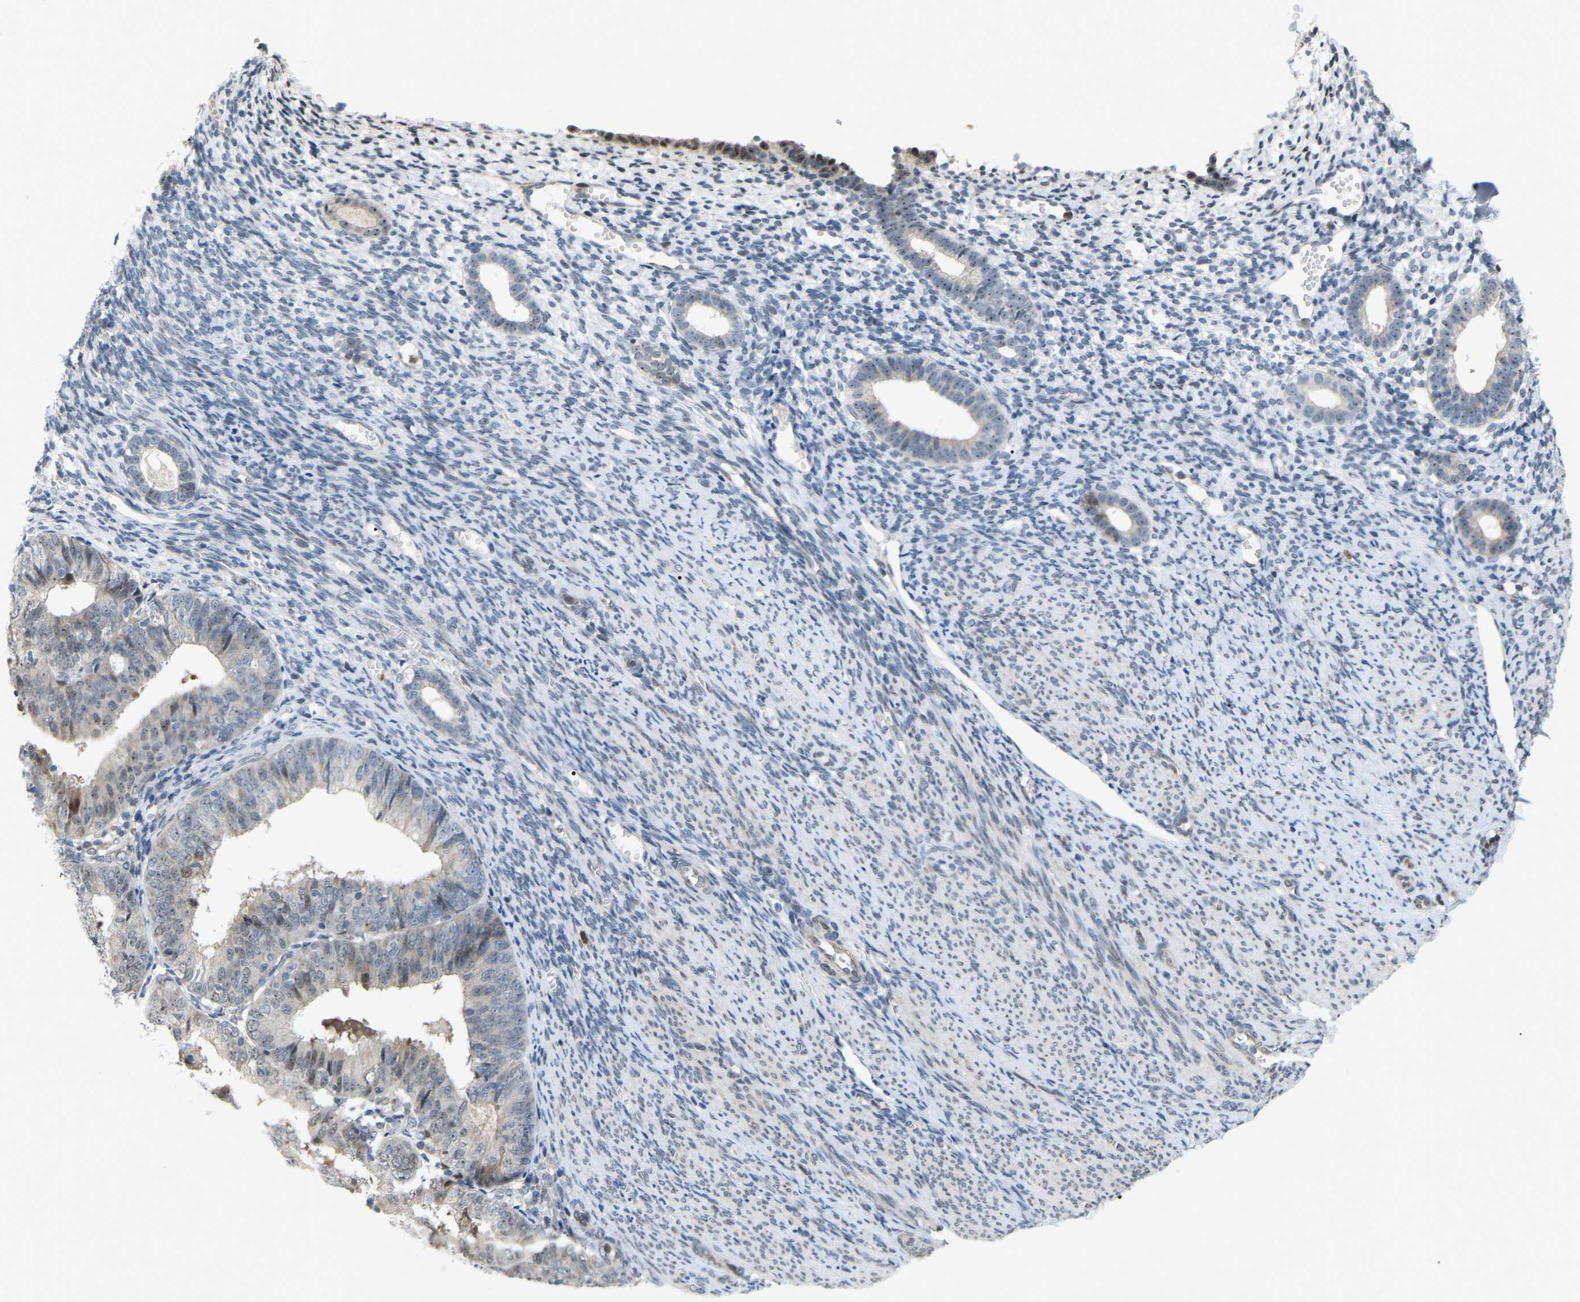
{"staining": {"intensity": "negative", "quantity": "none", "location": "none"}, "tissue": "endometrium", "cell_type": "Cells in endometrial stroma", "image_type": "normal", "snomed": [{"axis": "morphology", "description": "Normal tissue, NOS"}, {"axis": "morphology", "description": "Adenocarcinoma, NOS"}, {"axis": "topography", "description": "Endometrium"}], "caption": "Protein analysis of unremarkable endometrium demonstrates no significant expression in cells in endometrial stroma. The staining is performed using DAB (3,3'-diaminobenzidine) brown chromogen with nuclei counter-stained in using hematoxylin.", "gene": "CROT", "patient": {"sex": "female", "age": 57}}